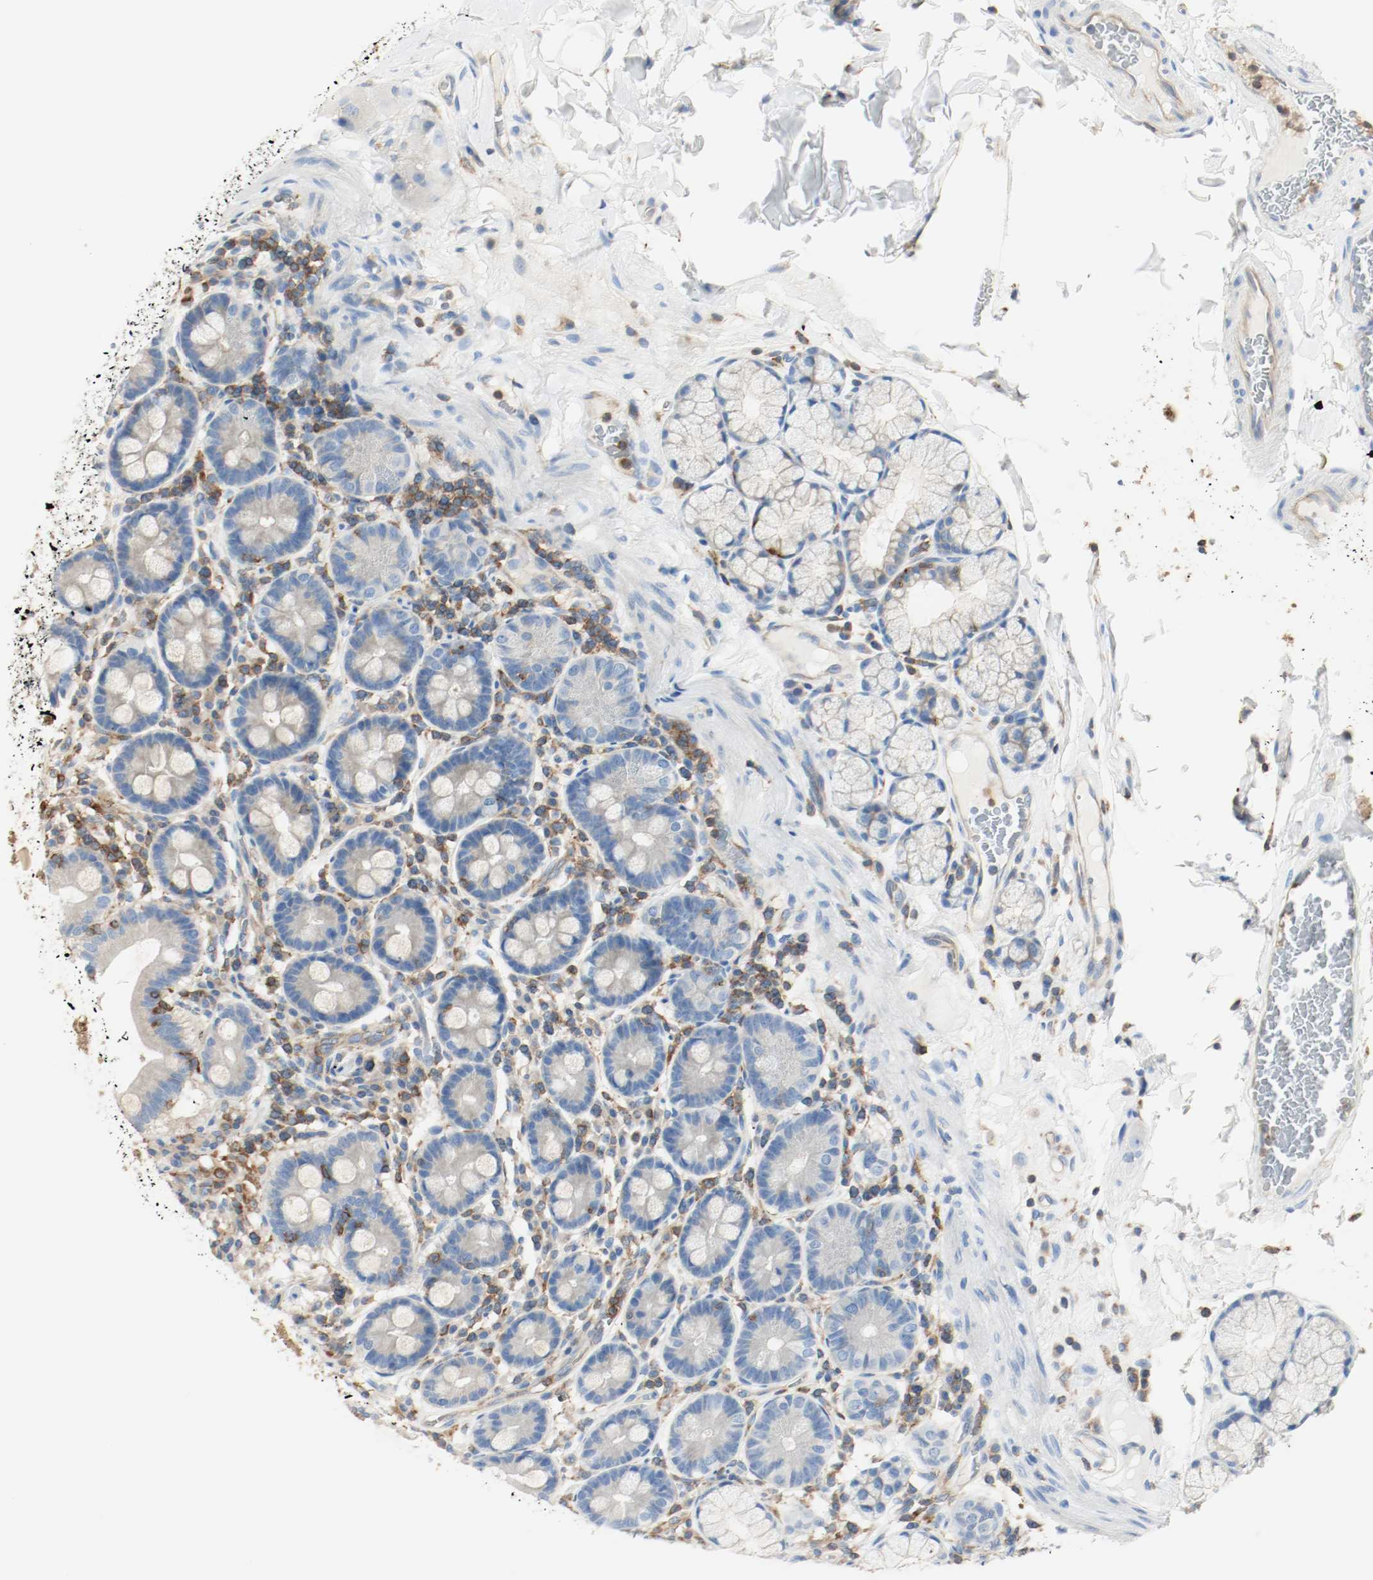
{"staining": {"intensity": "negative", "quantity": "none", "location": "none"}, "tissue": "duodenum", "cell_type": "Glandular cells", "image_type": "normal", "snomed": [{"axis": "morphology", "description": "Normal tissue, NOS"}, {"axis": "topography", "description": "Duodenum"}], "caption": "Glandular cells are negative for brown protein staining in normal duodenum. The staining was performed using DAB (3,3'-diaminobenzidine) to visualize the protein expression in brown, while the nuclei were stained in blue with hematoxylin (Magnification: 20x).", "gene": "ARPC1B", "patient": {"sex": "male", "age": 50}}